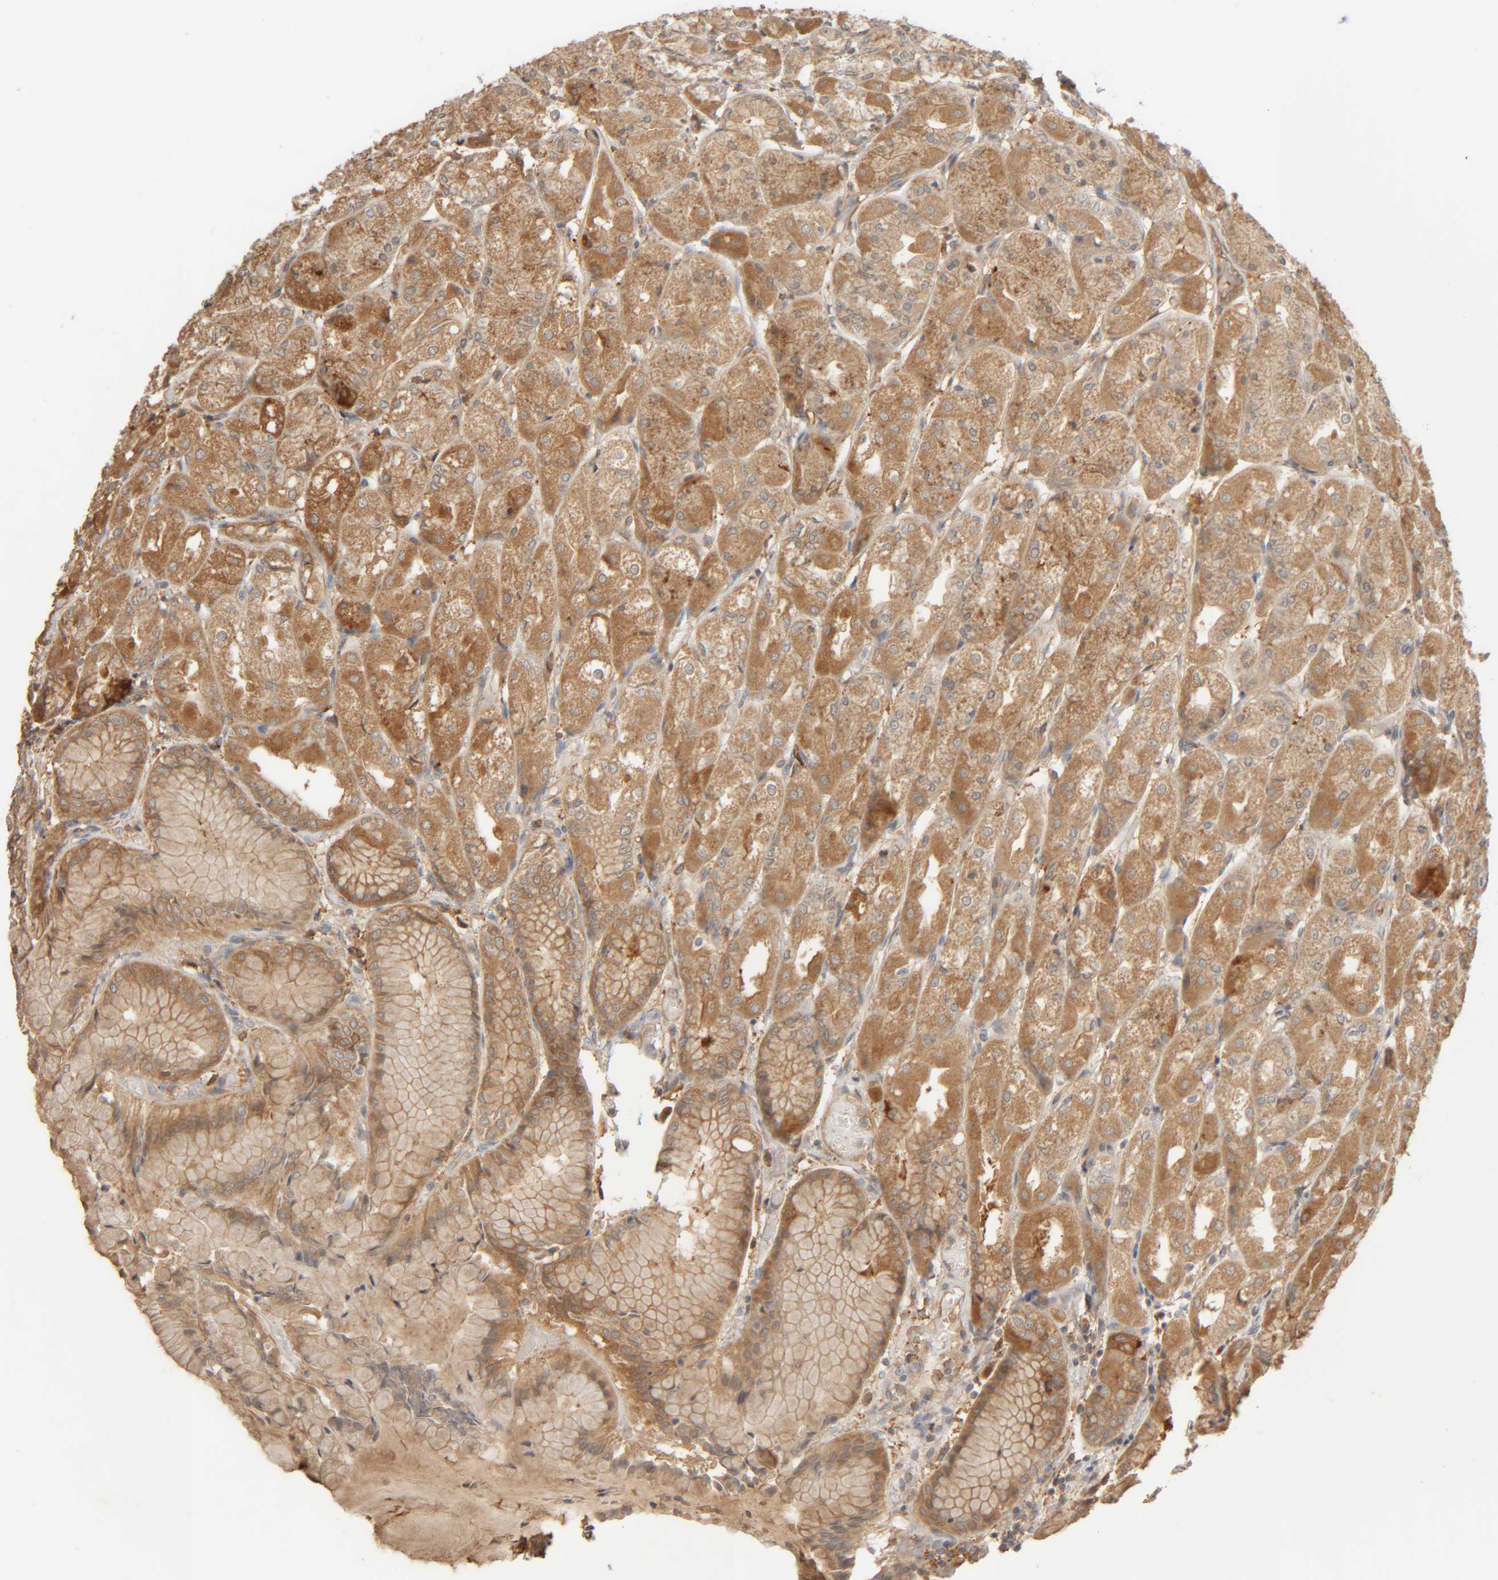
{"staining": {"intensity": "moderate", "quantity": ">75%", "location": "cytoplasmic/membranous"}, "tissue": "stomach", "cell_type": "Glandular cells", "image_type": "normal", "snomed": [{"axis": "morphology", "description": "Normal tissue, NOS"}, {"axis": "topography", "description": "Stomach, upper"}], "caption": "About >75% of glandular cells in unremarkable stomach exhibit moderate cytoplasmic/membranous protein positivity as visualized by brown immunohistochemical staining.", "gene": "TMEM192", "patient": {"sex": "male", "age": 72}}